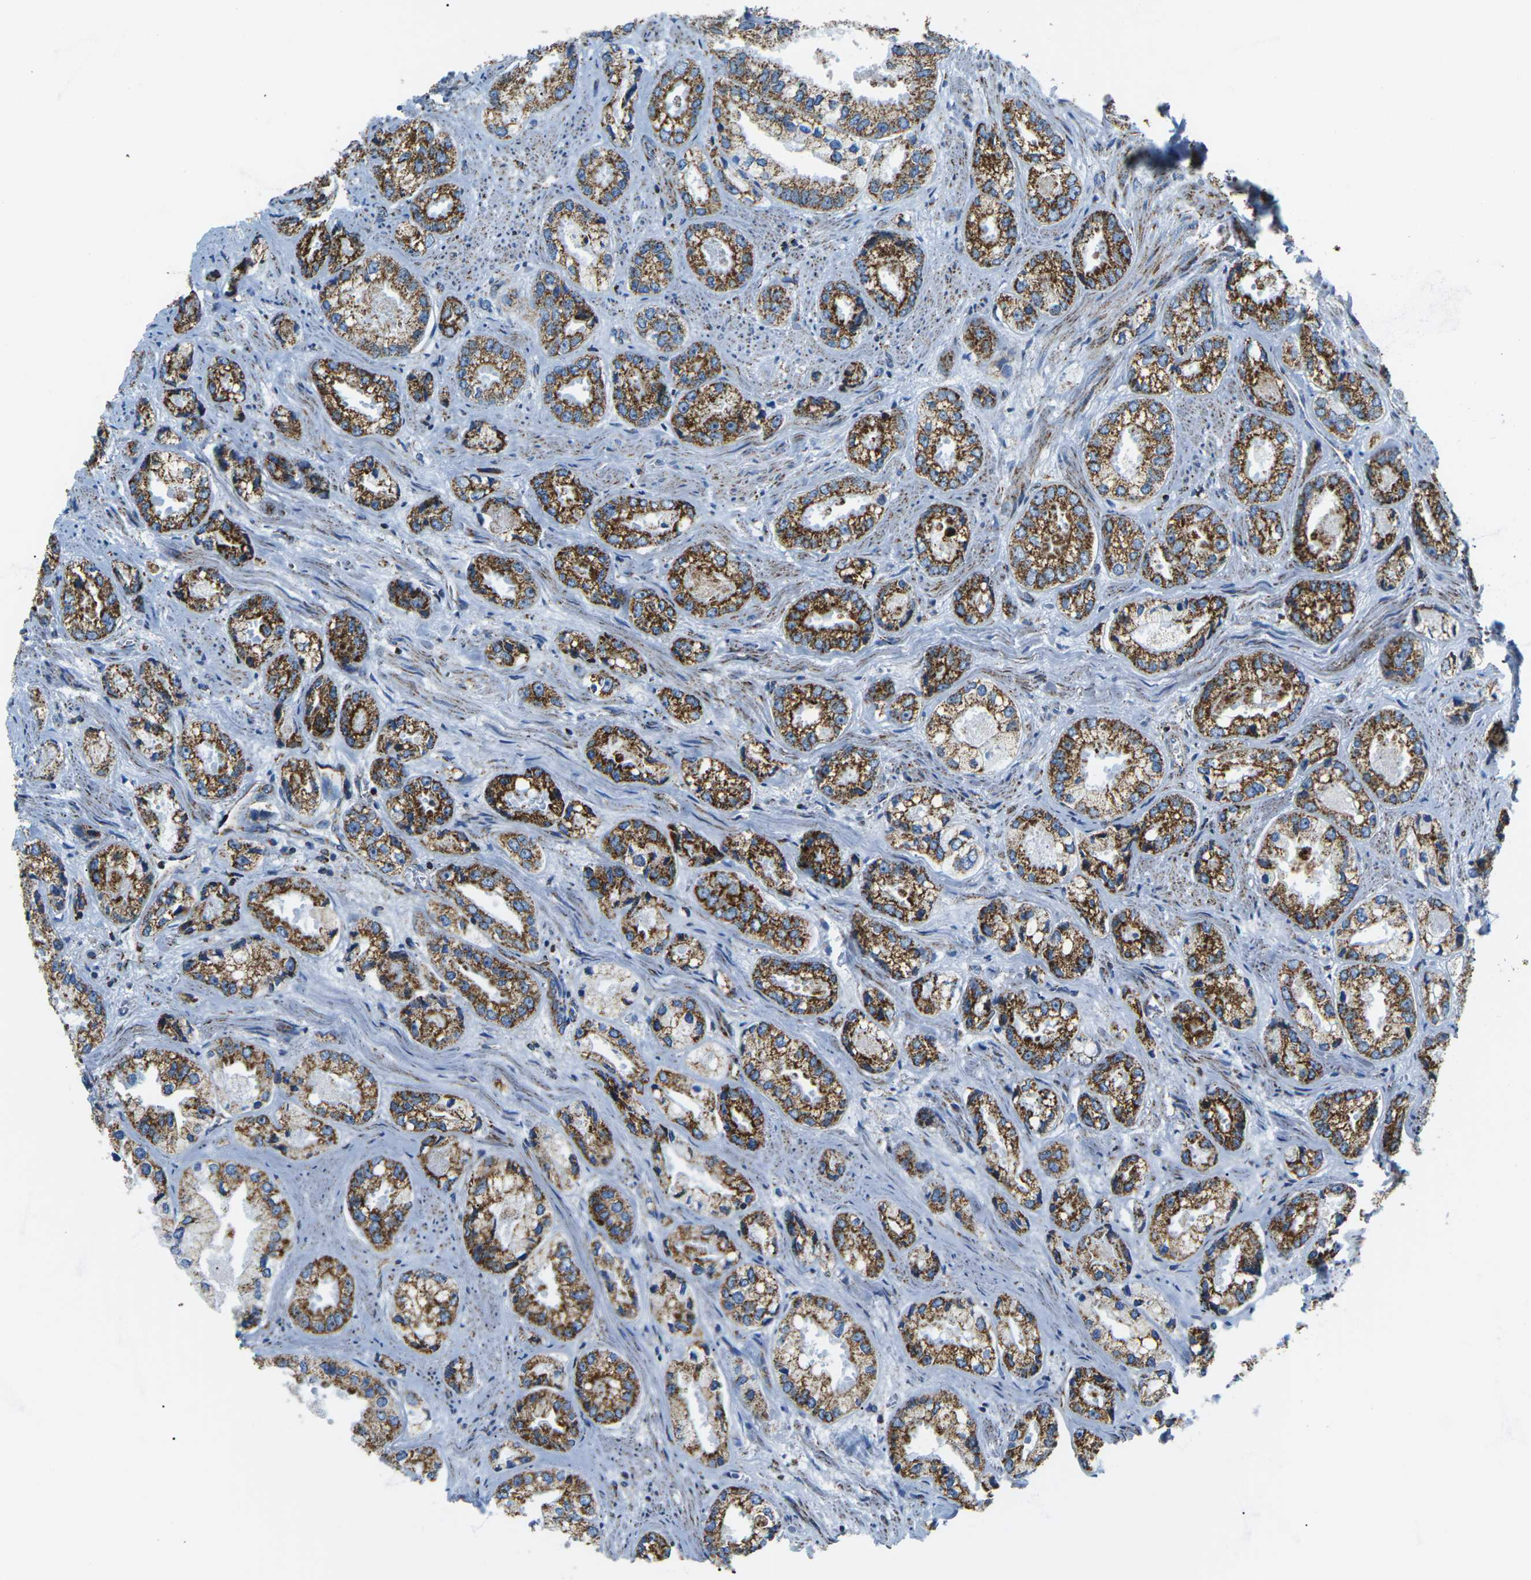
{"staining": {"intensity": "strong", "quantity": ">75%", "location": "cytoplasmic/membranous"}, "tissue": "prostate cancer", "cell_type": "Tumor cells", "image_type": "cancer", "snomed": [{"axis": "morphology", "description": "Adenocarcinoma, High grade"}, {"axis": "topography", "description": "Prostate"}], "caption": "Tumor cells display high levels of strong cytoplasmic/membranous staining in approximately >75% of cells in human prostate cancer (adenocarcinoma (high-grade)). (DAB (3,3'-diaminobenzidine) IHC, brown staining for protein, blue staining for nuclei).", "gene": "COX6C", "patient": {"sex": "male", "age": 61}}